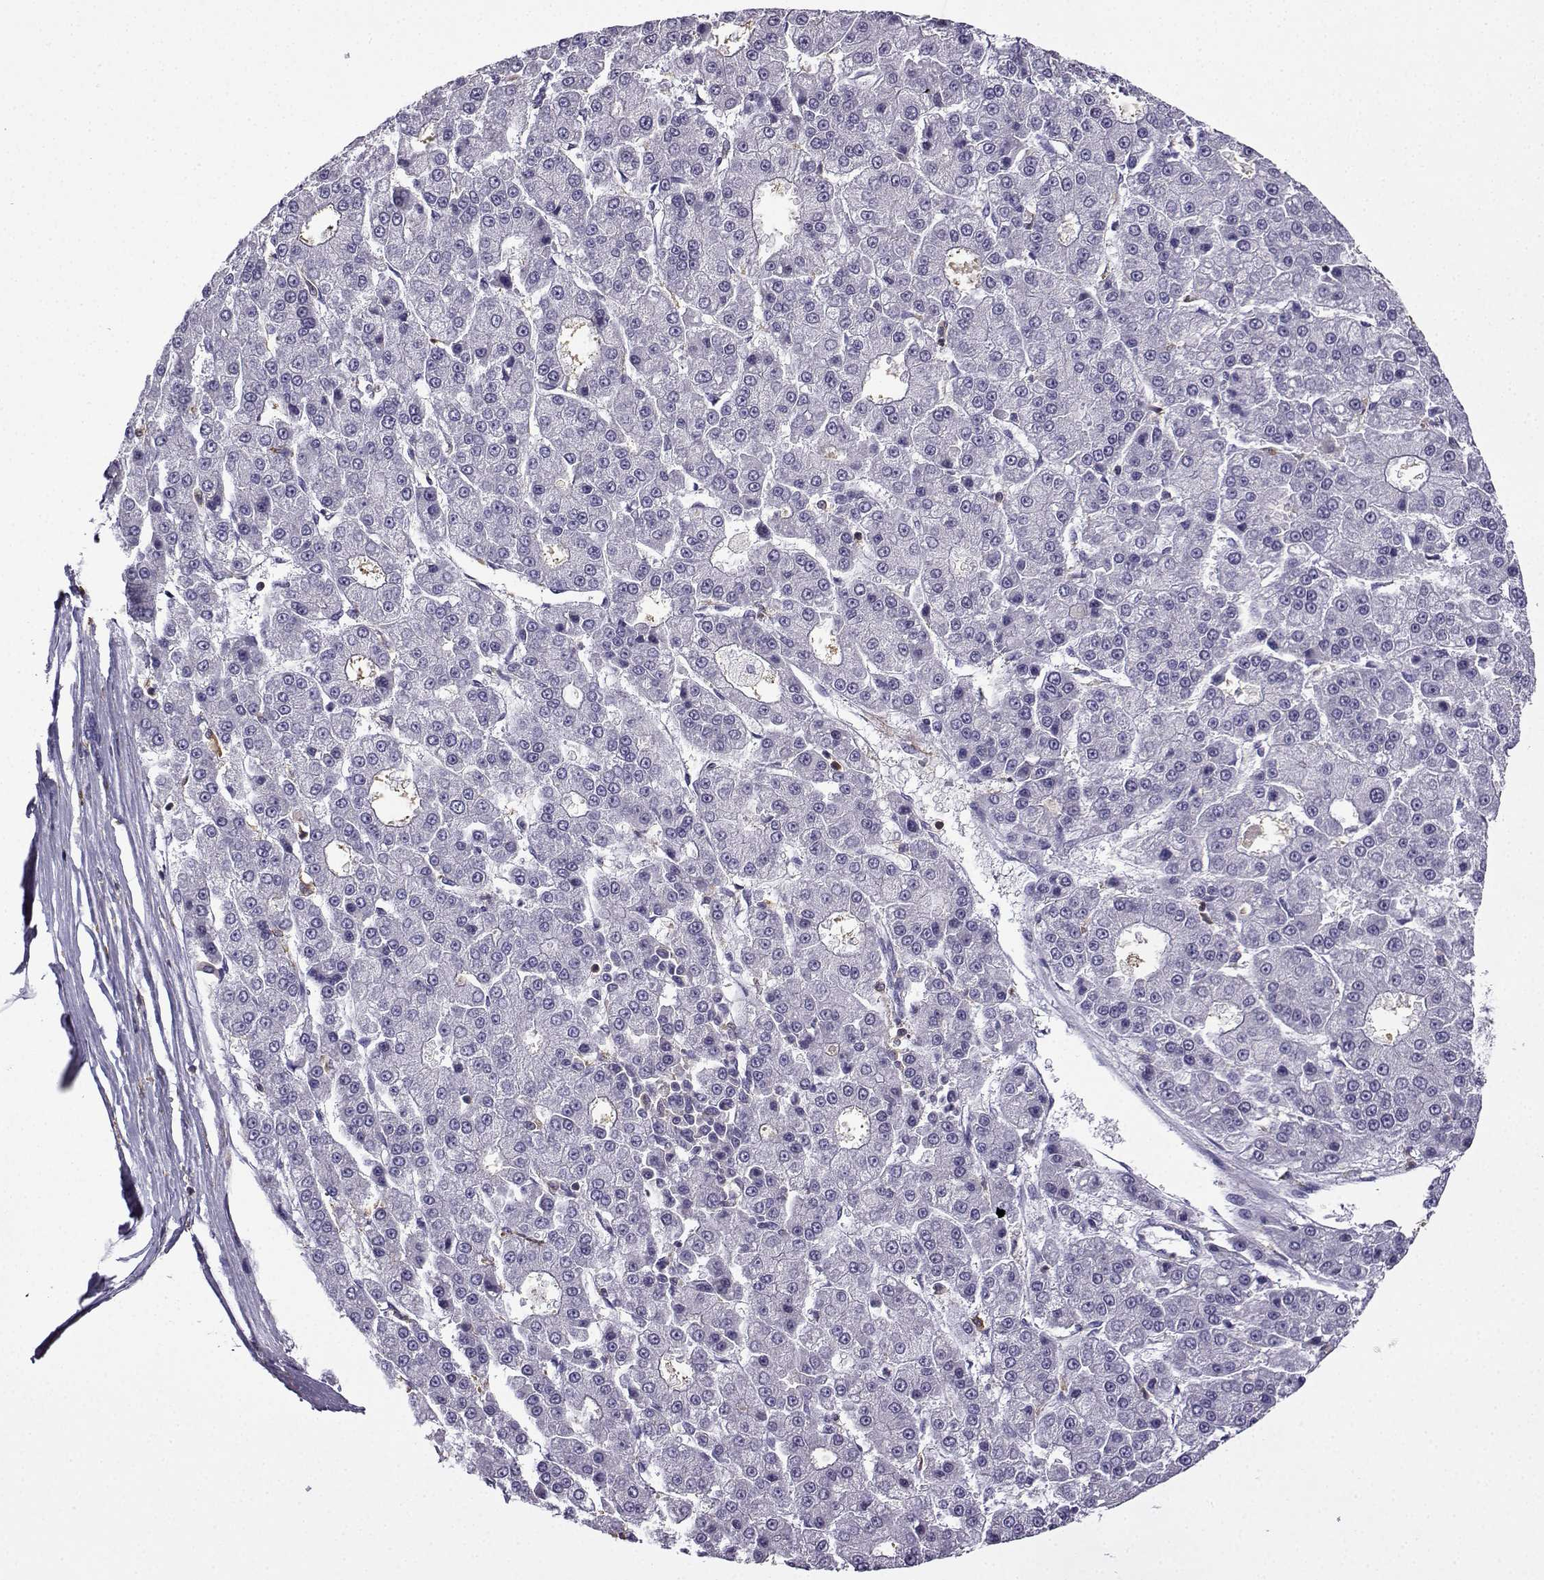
{"staining": {"intensity": "negative", "quantity": "none", "location": "none"}, "tissue": "liver cancer", "cell_type": "Tumor cells", "image_type": "cancer", "snomed": [{"axis": "morphology", "description": "Carcinoma, Hepatocellular, NOS"}, {"axis": "topography", "description": "Liver"}], "caption": "Protein analysis of hepatocellular carcinoma (liver) demonstrates no significant expression in tumor cells. (DAB (3,3'-diaminobenzidine) IHC with hematoxylin counter stain).", "gene": "DOCK10", "patient": {"sex": "male", "age": 70}}